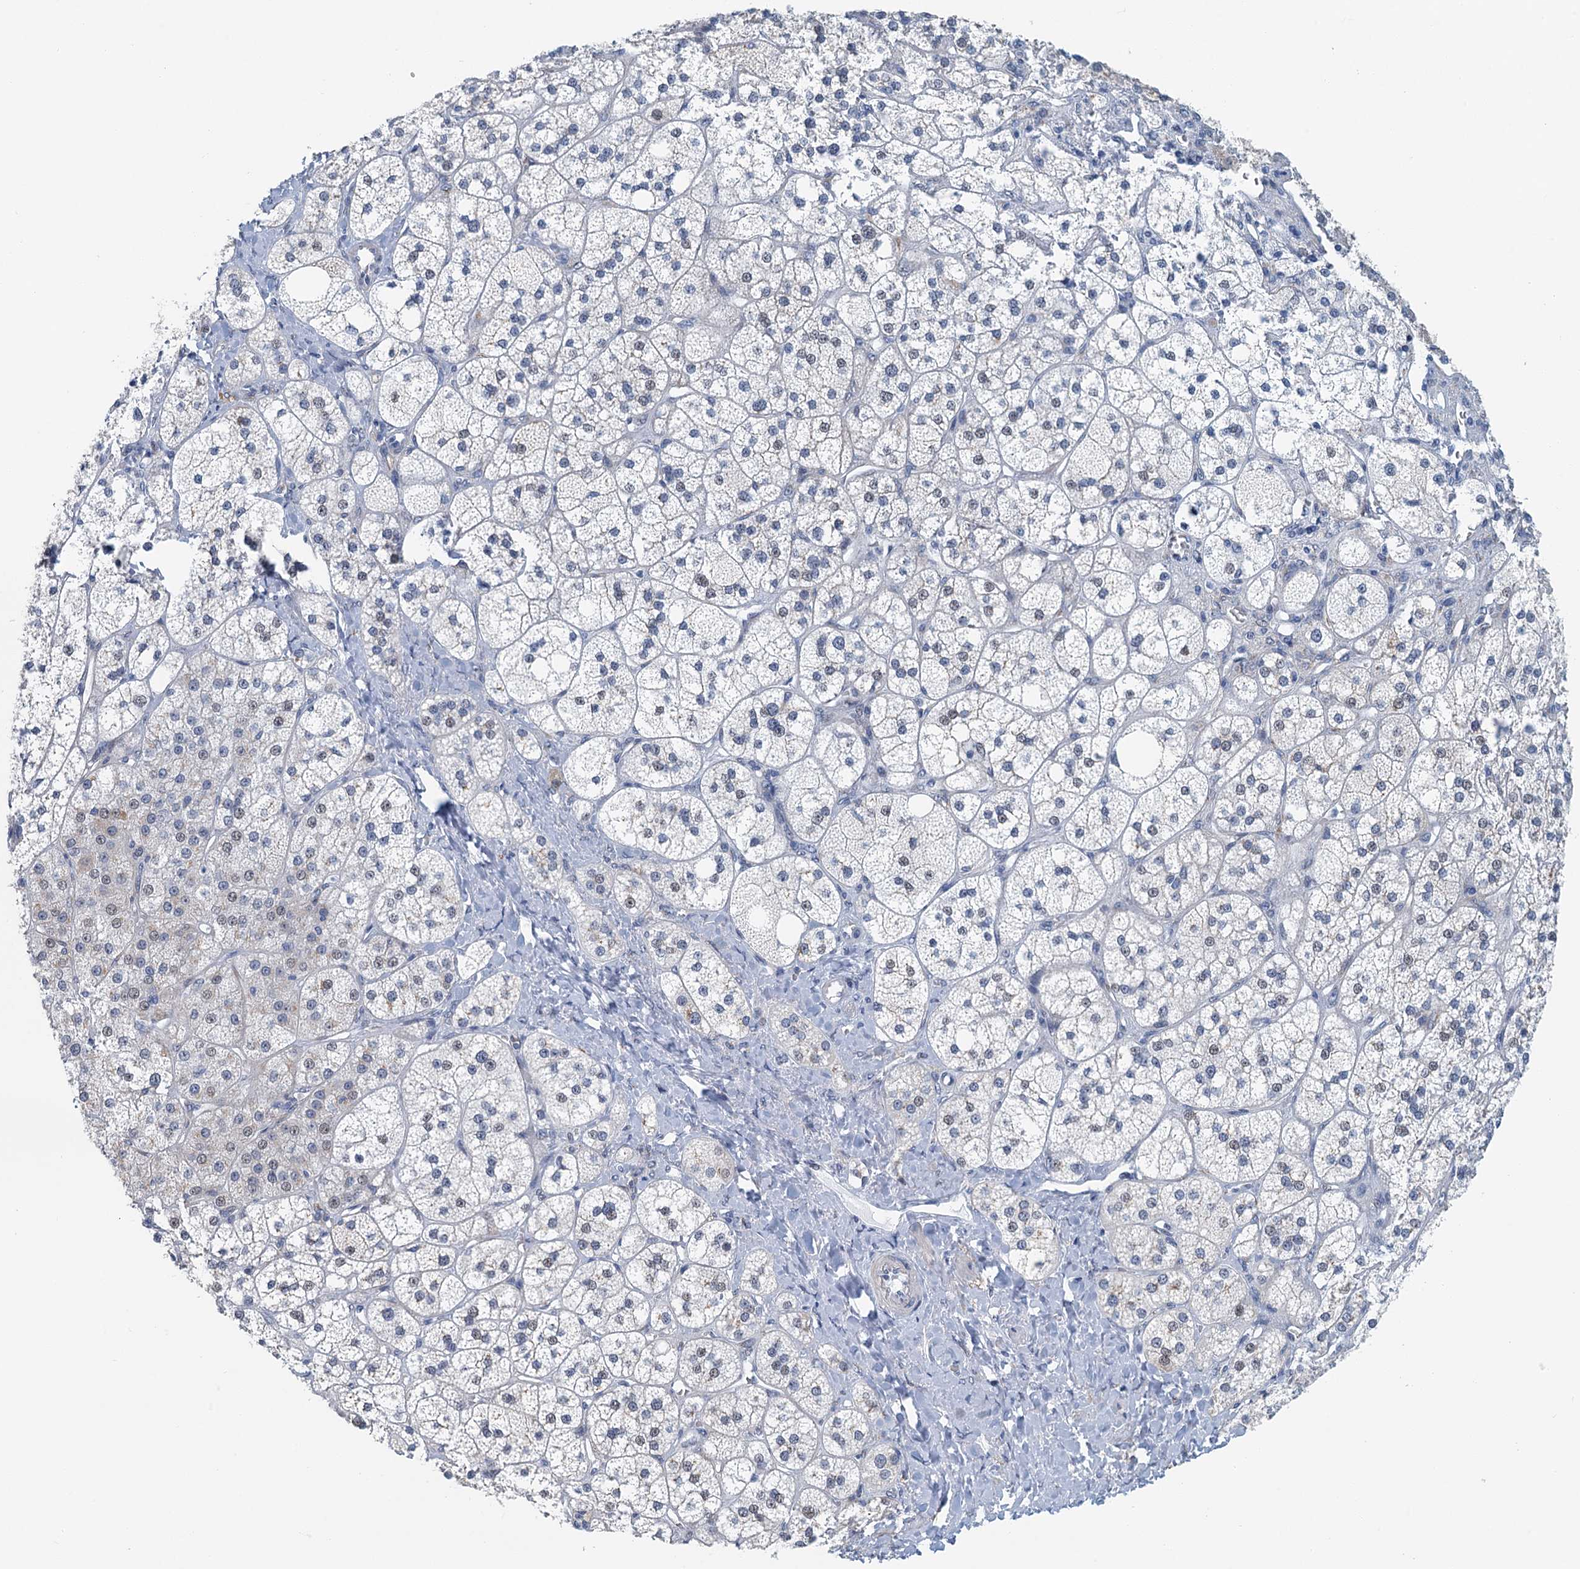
{"staining": {"intensity": "moderate", "quantity": "<25%", "location": "cytoplasmic/membranous"}, "tissue": "adrenal gland", "cell_type": "Glandular cells", "image_type": "normal", "snomed": [{"axis": "morphology", "description": "Normal tissue, NOS"}, {"axis": "topography", "description": "Adrenal gland"}], "caption": "Unremarkable adrenal gland displays moderate cytoplasmic/membranous positivity in approximately <25% of glandular cells.", "gene": "ZNF527", "patient": {"sex": "male", "age": 61}}